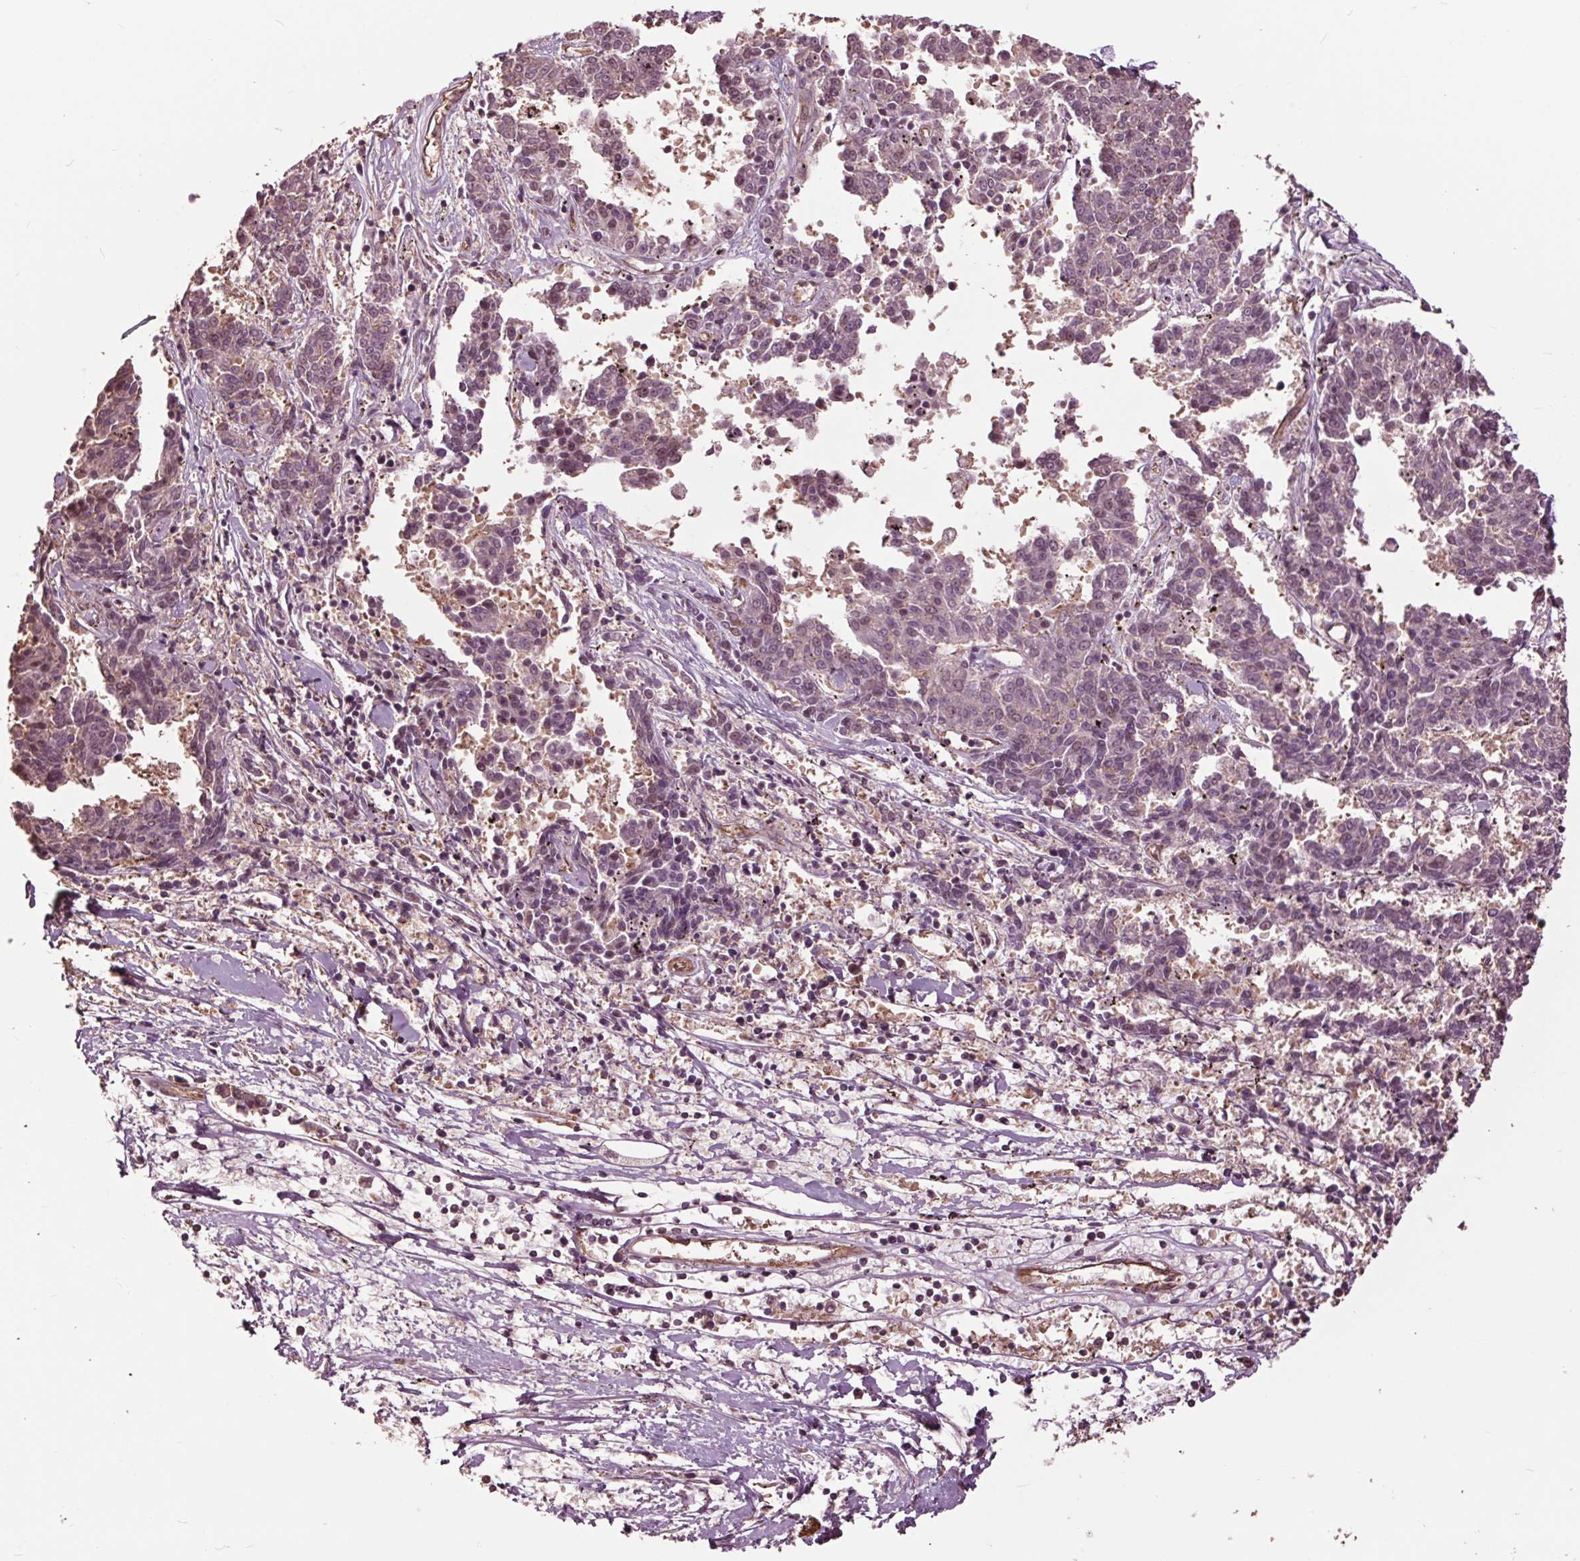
{"staining": {"intensity": "weak", "quantity": "<25%", "location": "cytoplasmic/membranous"}, "tissue": "melanoma", "cell_type": "Tumor cells", "image_type": "cancer", "snomed": [{"axis": "morphology", "description": "Malignant melanoma, NOS"}, {"axis": "topography", "description": "Skin"}], "caption": "The histopathology image demonstrates no significant staining in tumor cells of melanoma.", "gene": "CEP95", "patient": {"sex": "female", "age": 72}}